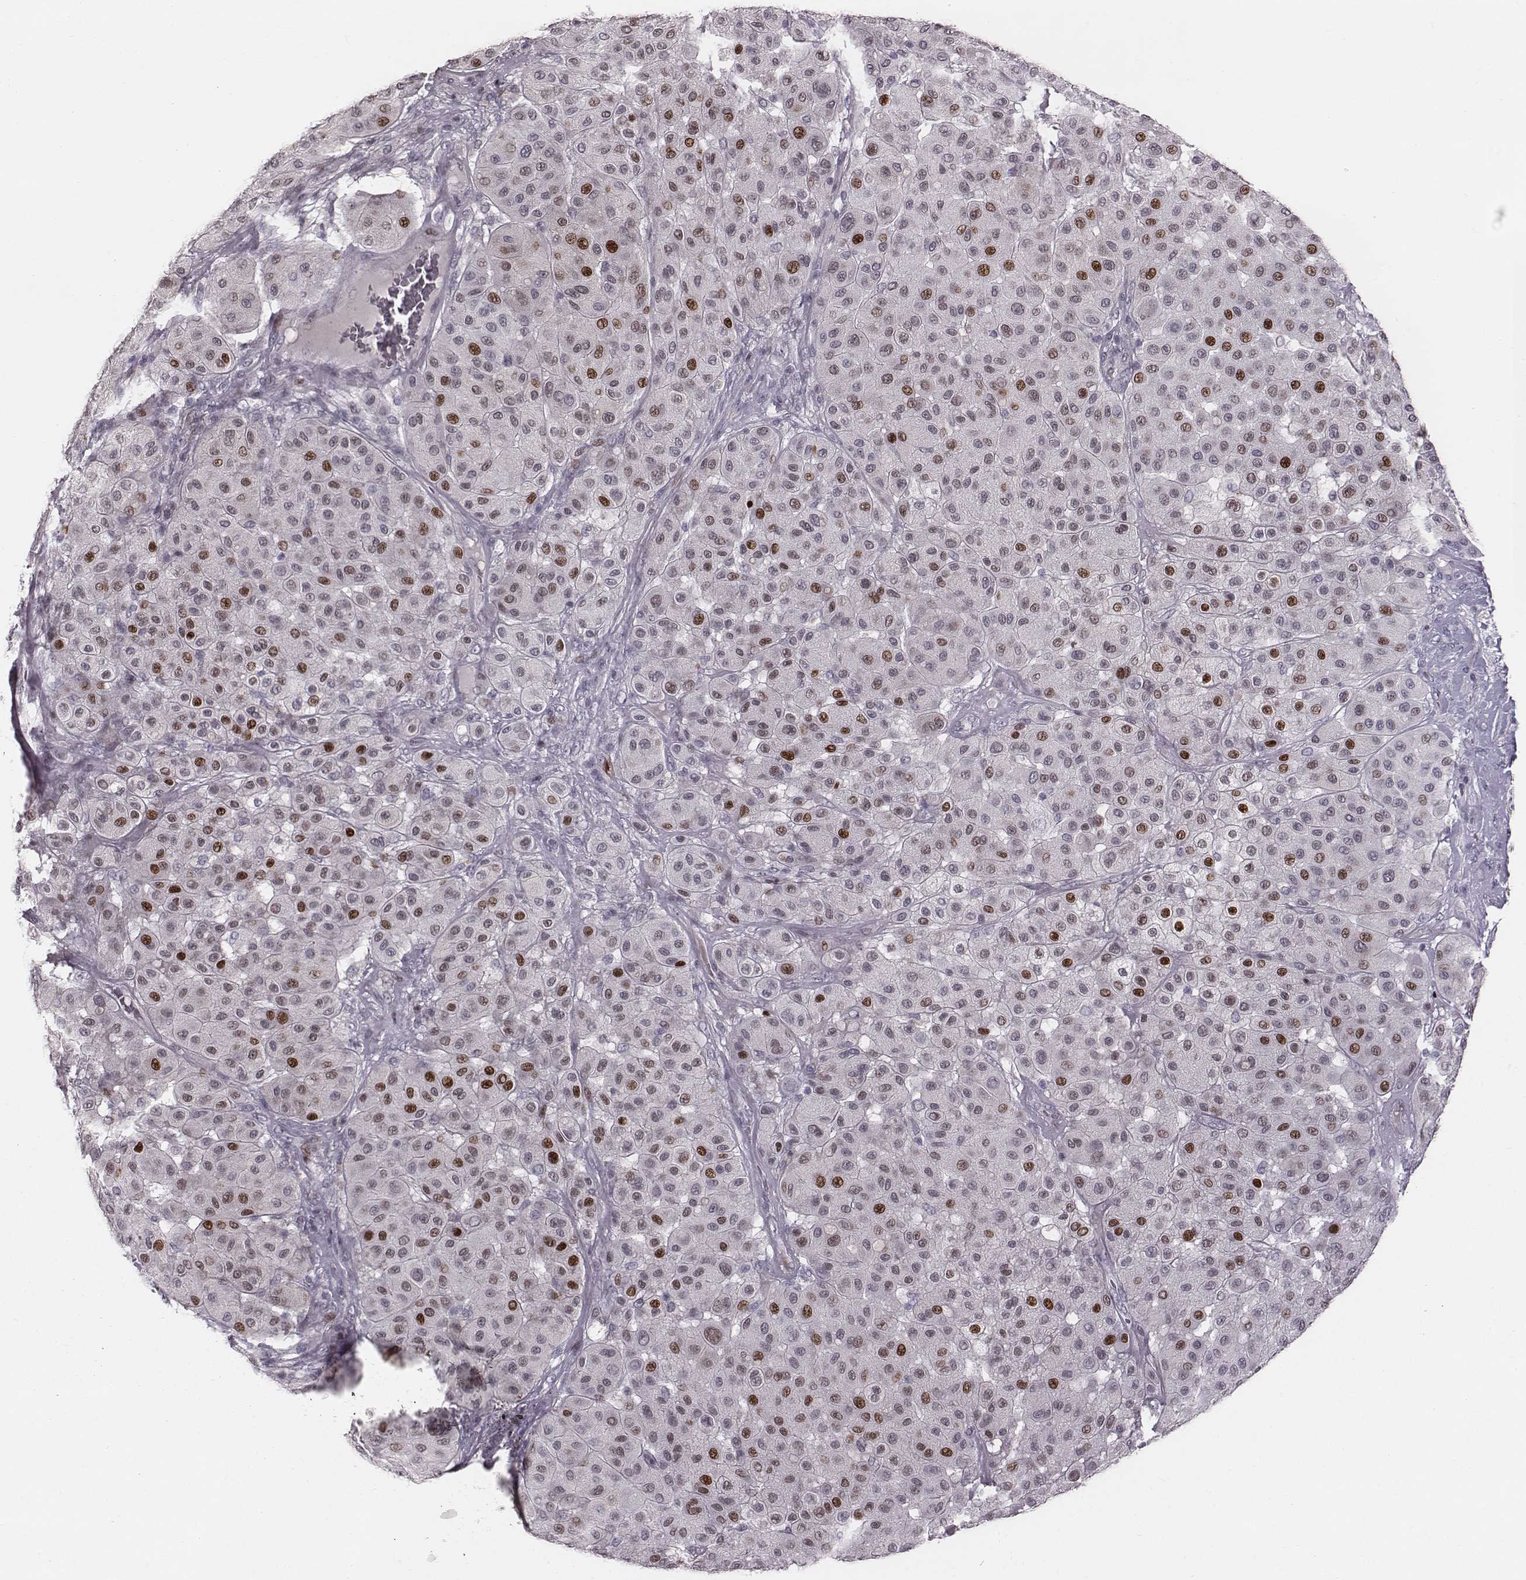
{"staining": {"intensity": "strong", "quantity": "<25%", "location": "nuclear"}, "tissue": "melanoma", "cell_type": "Tumor cells", "image_type": "cancer", "snomed": [{"axis": "morphology", "description": "Malignant melanoma, Metastatic site"}, {"axis": "topography", "description": "Smooth muscle"}], "caption": "Melanoma stained with DAB immunohistochemistry (IHC) displays medium levels of strong nuclear staining in approximately <25% of tumor cells. (Brightfield microscopy of DAB IHC at high magnification).", "gene": "NDC1", "patient": {"sex": "male", "age": 41}}